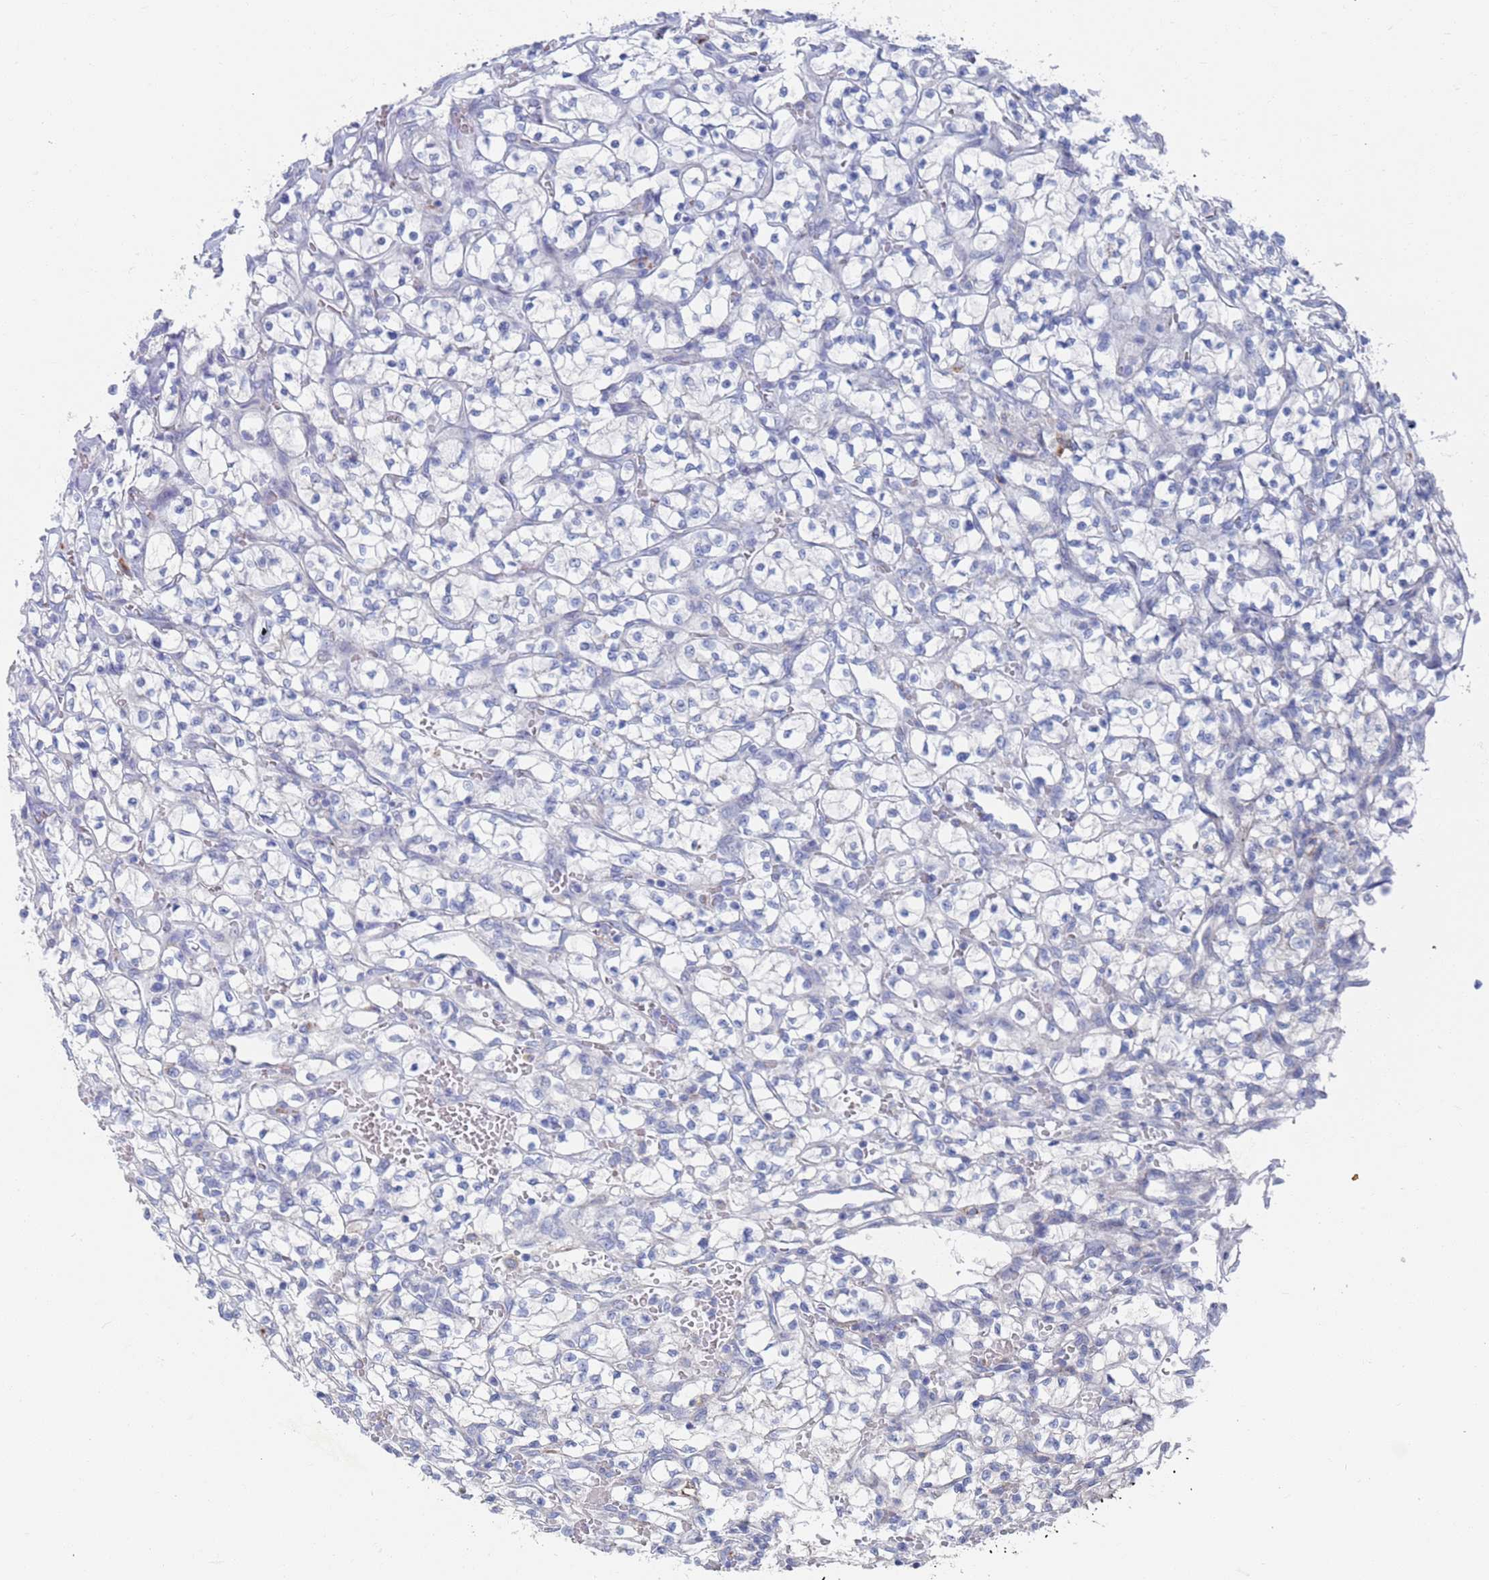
{"staining": {"intensity": "negative", "quantity": "none", "location": "none"}, "tissue": "renal cancer", "cell_type": "Tumor cells", "image_type": "cancer", "snomed": [{"axis": "morphology", "description": "Adenocarcinoma, NOS"}, {"axis": "topography", "description": "Kidney"}], "caption": "This is a photomicrograph of IHC staining of renal adenocarcinoma, which shows no staining in tumor cells.", "gene": "FUCA1", "patient": {"sex": "female", "age": 64}}